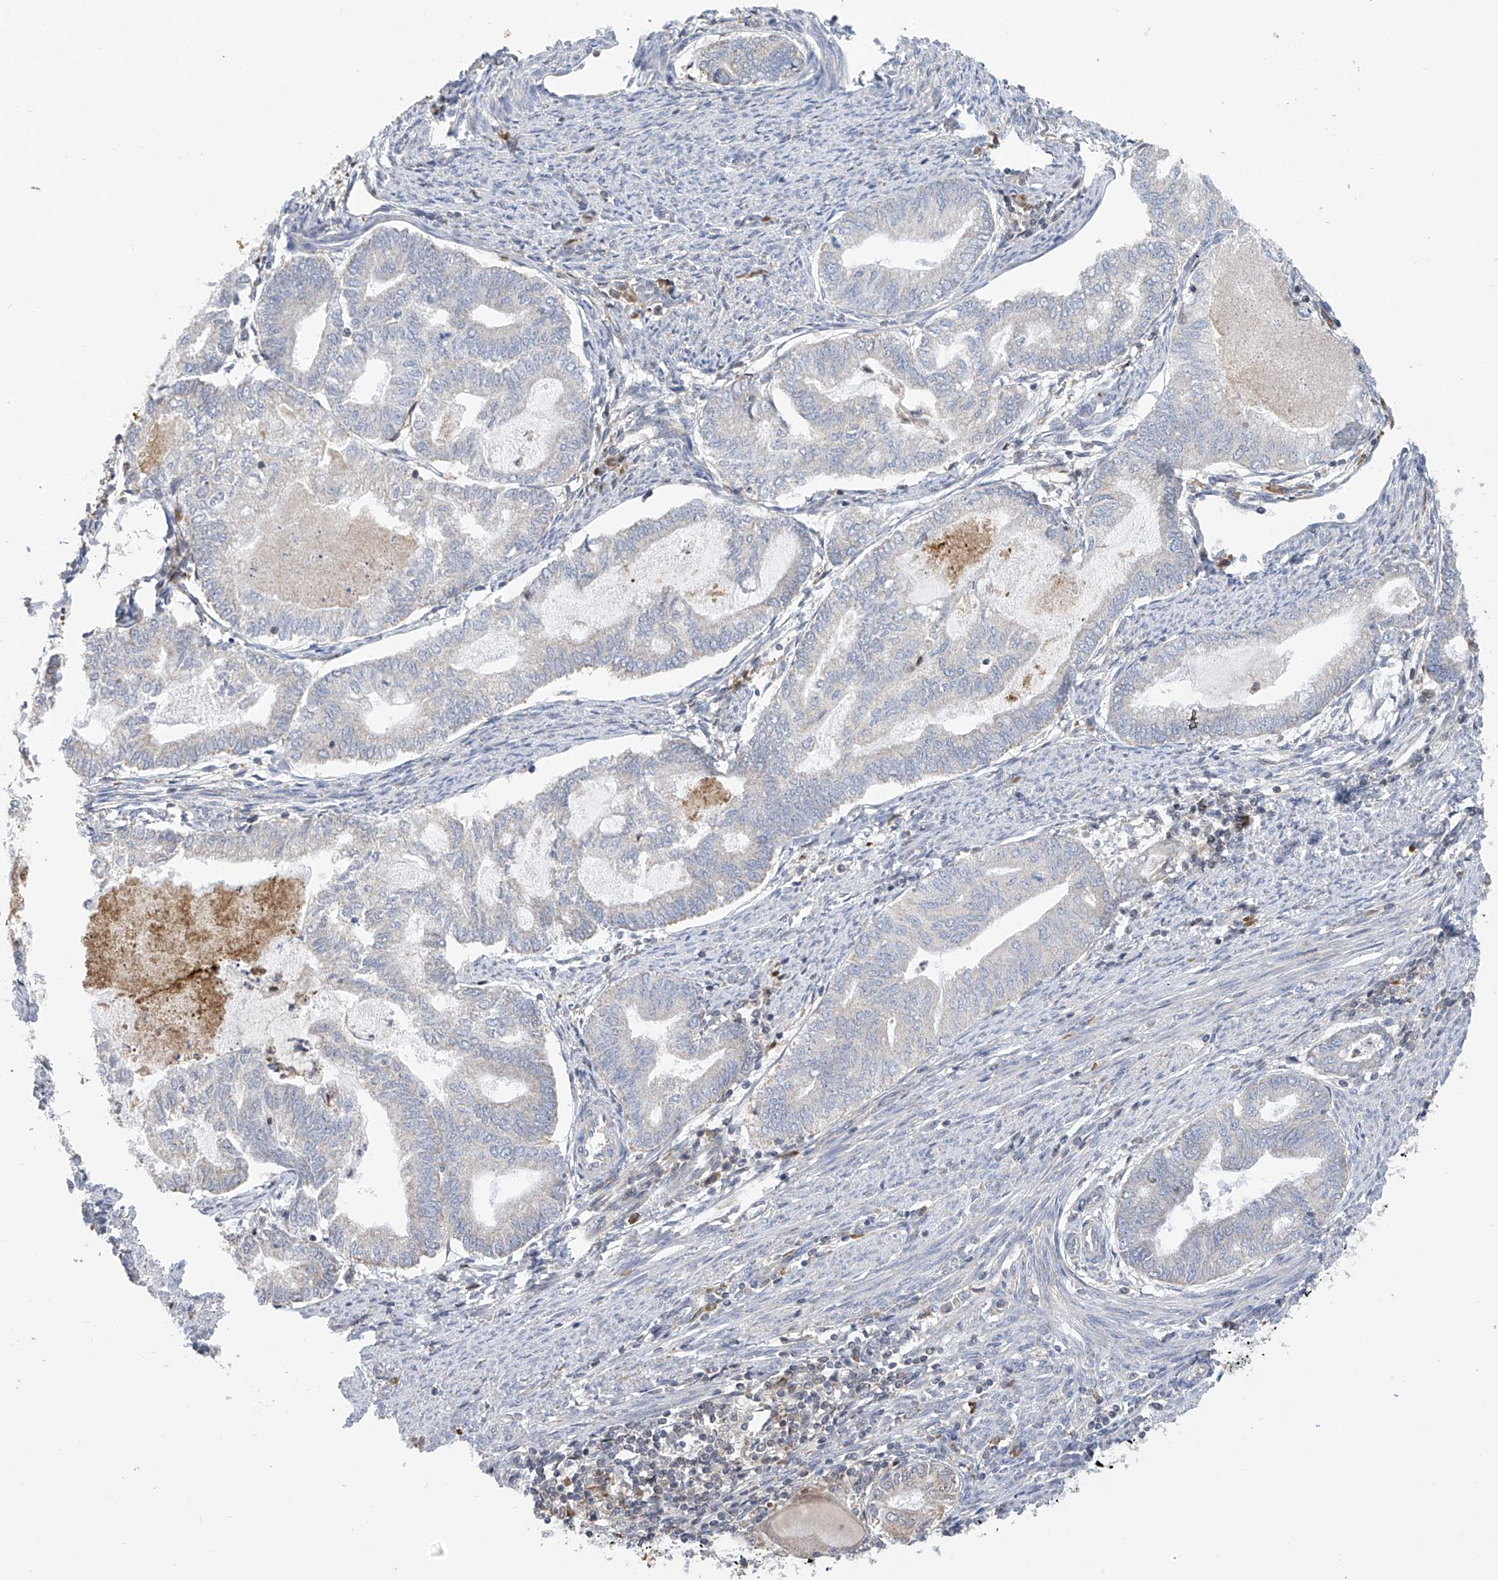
{"staining": {"intensity": "negative", "quantity": "none", "location": "none"}, "tissue": "endometrial cancer", "cell_type": "Tumor cells", "image_type": "cancer", "snomed": [{"axis": "morphology", "description": "Adenocarcinoma, NOS"}, {"axis": "topography", "description": "Endometrium"}], "caption": "Micrograph shows no protein staining in tumor cells of endometrial cancer (adenocarcinoma) tissue.", "gene": "SLCO4A1", "patient": {"sex": "female", "age": 79}}